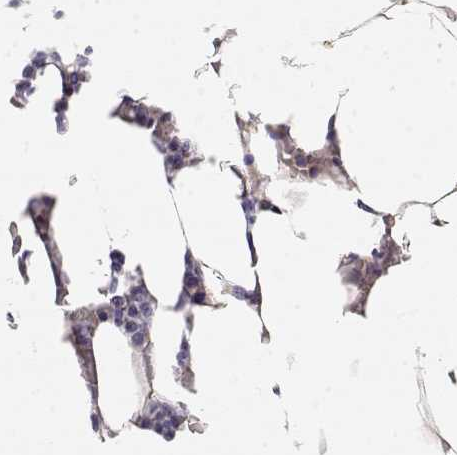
{"staining": {"intensity": "strong", "quantity": "<25%", "location": "cytoplasmic/membranous"}, "tissue": "bone marrow", "cell_type": "Hematopoietic cells", "image_type": "normal", "snomed": [{"axis": "morphology", "description": "Normal tissue, NOS"}, {"axis": "topography", "description": "Bone marrow"}], "caption": "Immunohistochemistry (IHC) micrograph of unremarkable bone marrow: bone marrow stained using immunohistochemistry (IHC) displays medium levels of strong protein expression localized specifically in the cytoplasmic/membranous of hematopoietic cells, appearing as a cytoplasmic/membranous brown color.", "gene": "GPR174", "patient": {"sex": "female", "age": 52}}